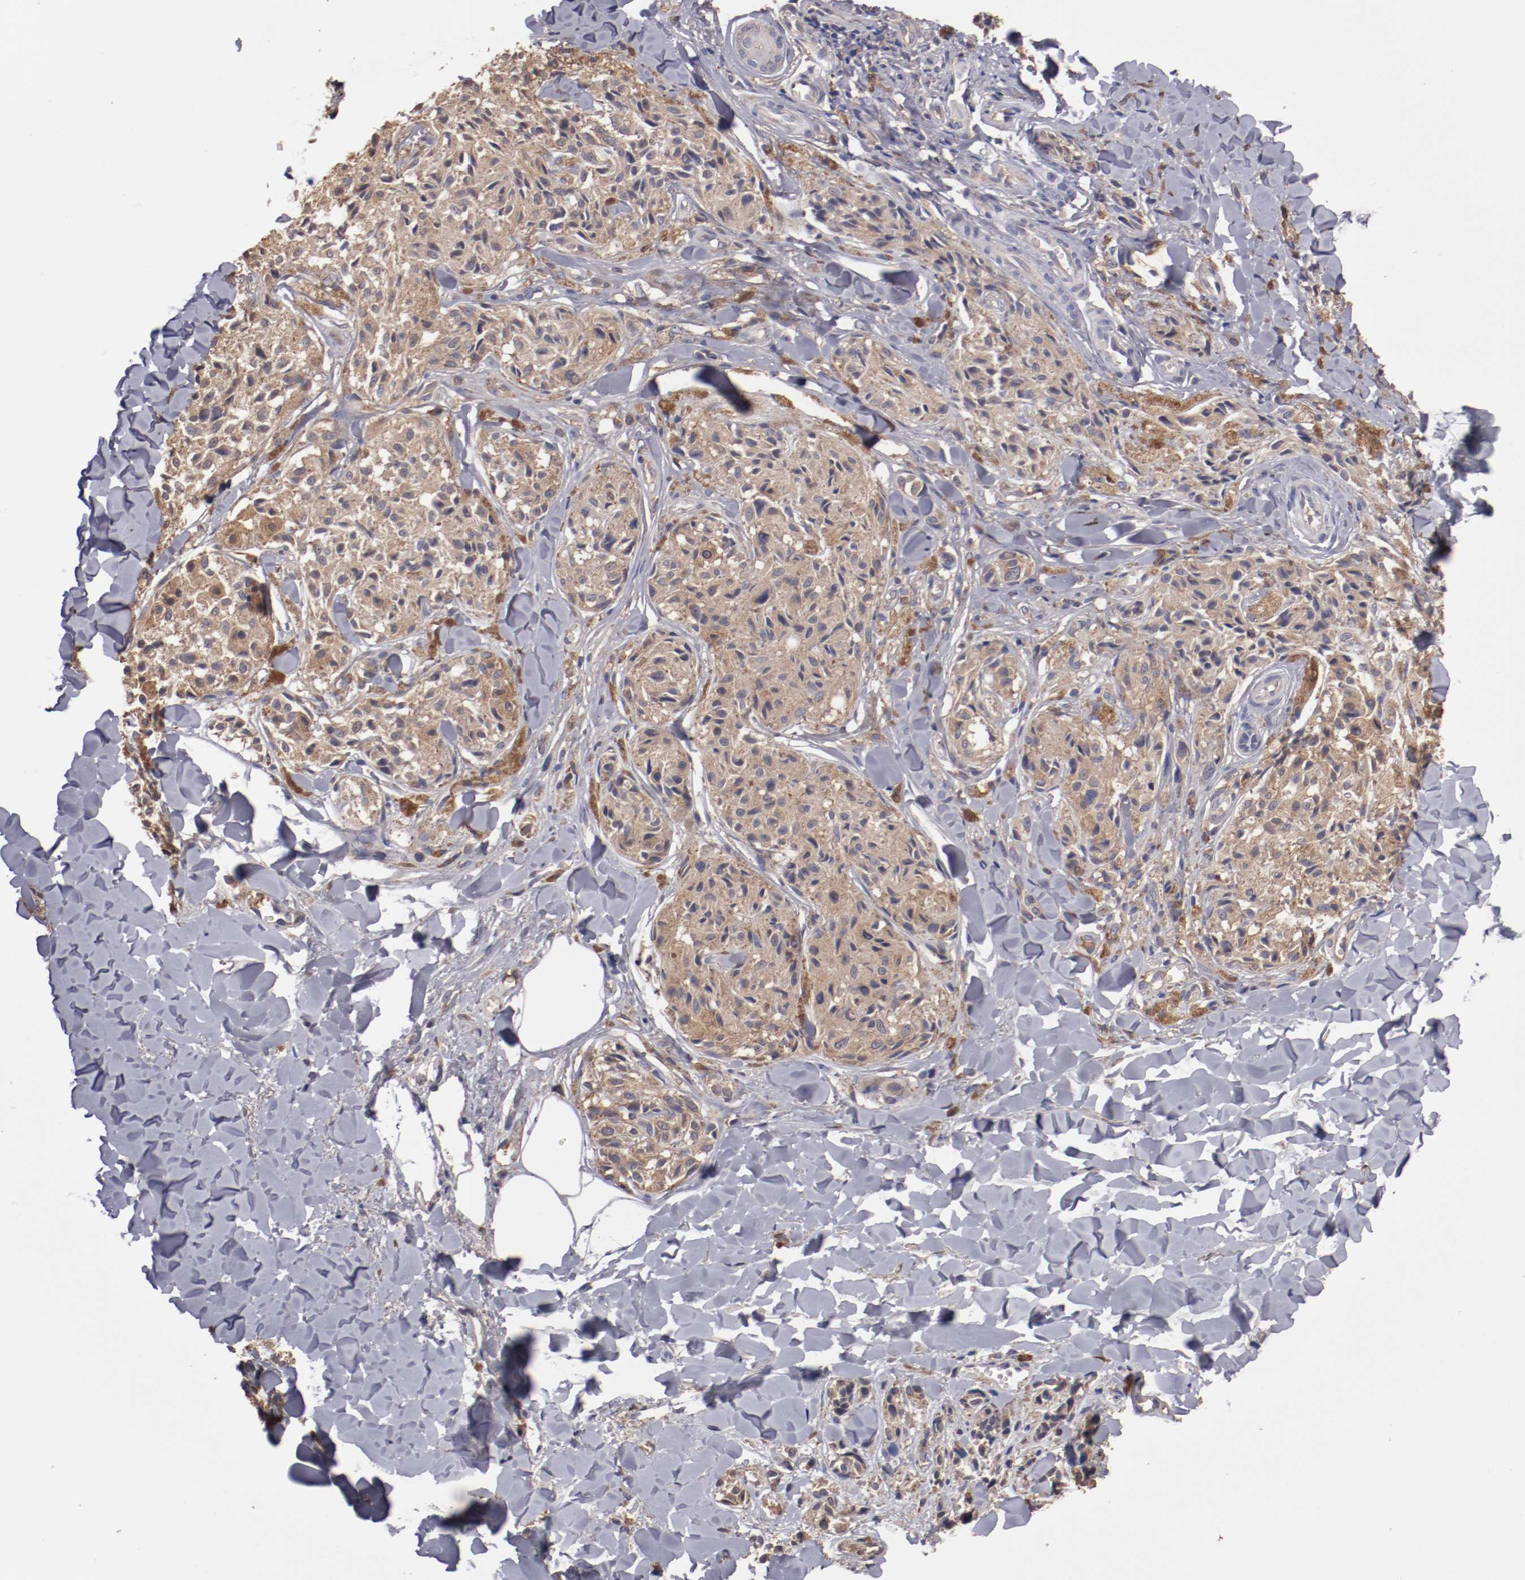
{"staining": {"intensity": "moderate", "quantity": ">75%", "location": "cytoplasmic/membranous"}, "tissue": "melanoma", "cell_type": "Tumor cells", "image_type": "cancer", "snomed": [{"axis": "morphology", "description": "Malignant melanoma, Metastatic site"}, {"axis": "topography", "description": "Skin"}], "caption": "This is a photomicrograph of immunohistochemistry (IHC) staining of malignant melanoma (metastatic site), which shows moderate staining in the cytoplasmic/membranous of tumor cells.", "gene": "NFKBIE", "patient": {"sex": "female", "age": 66}}